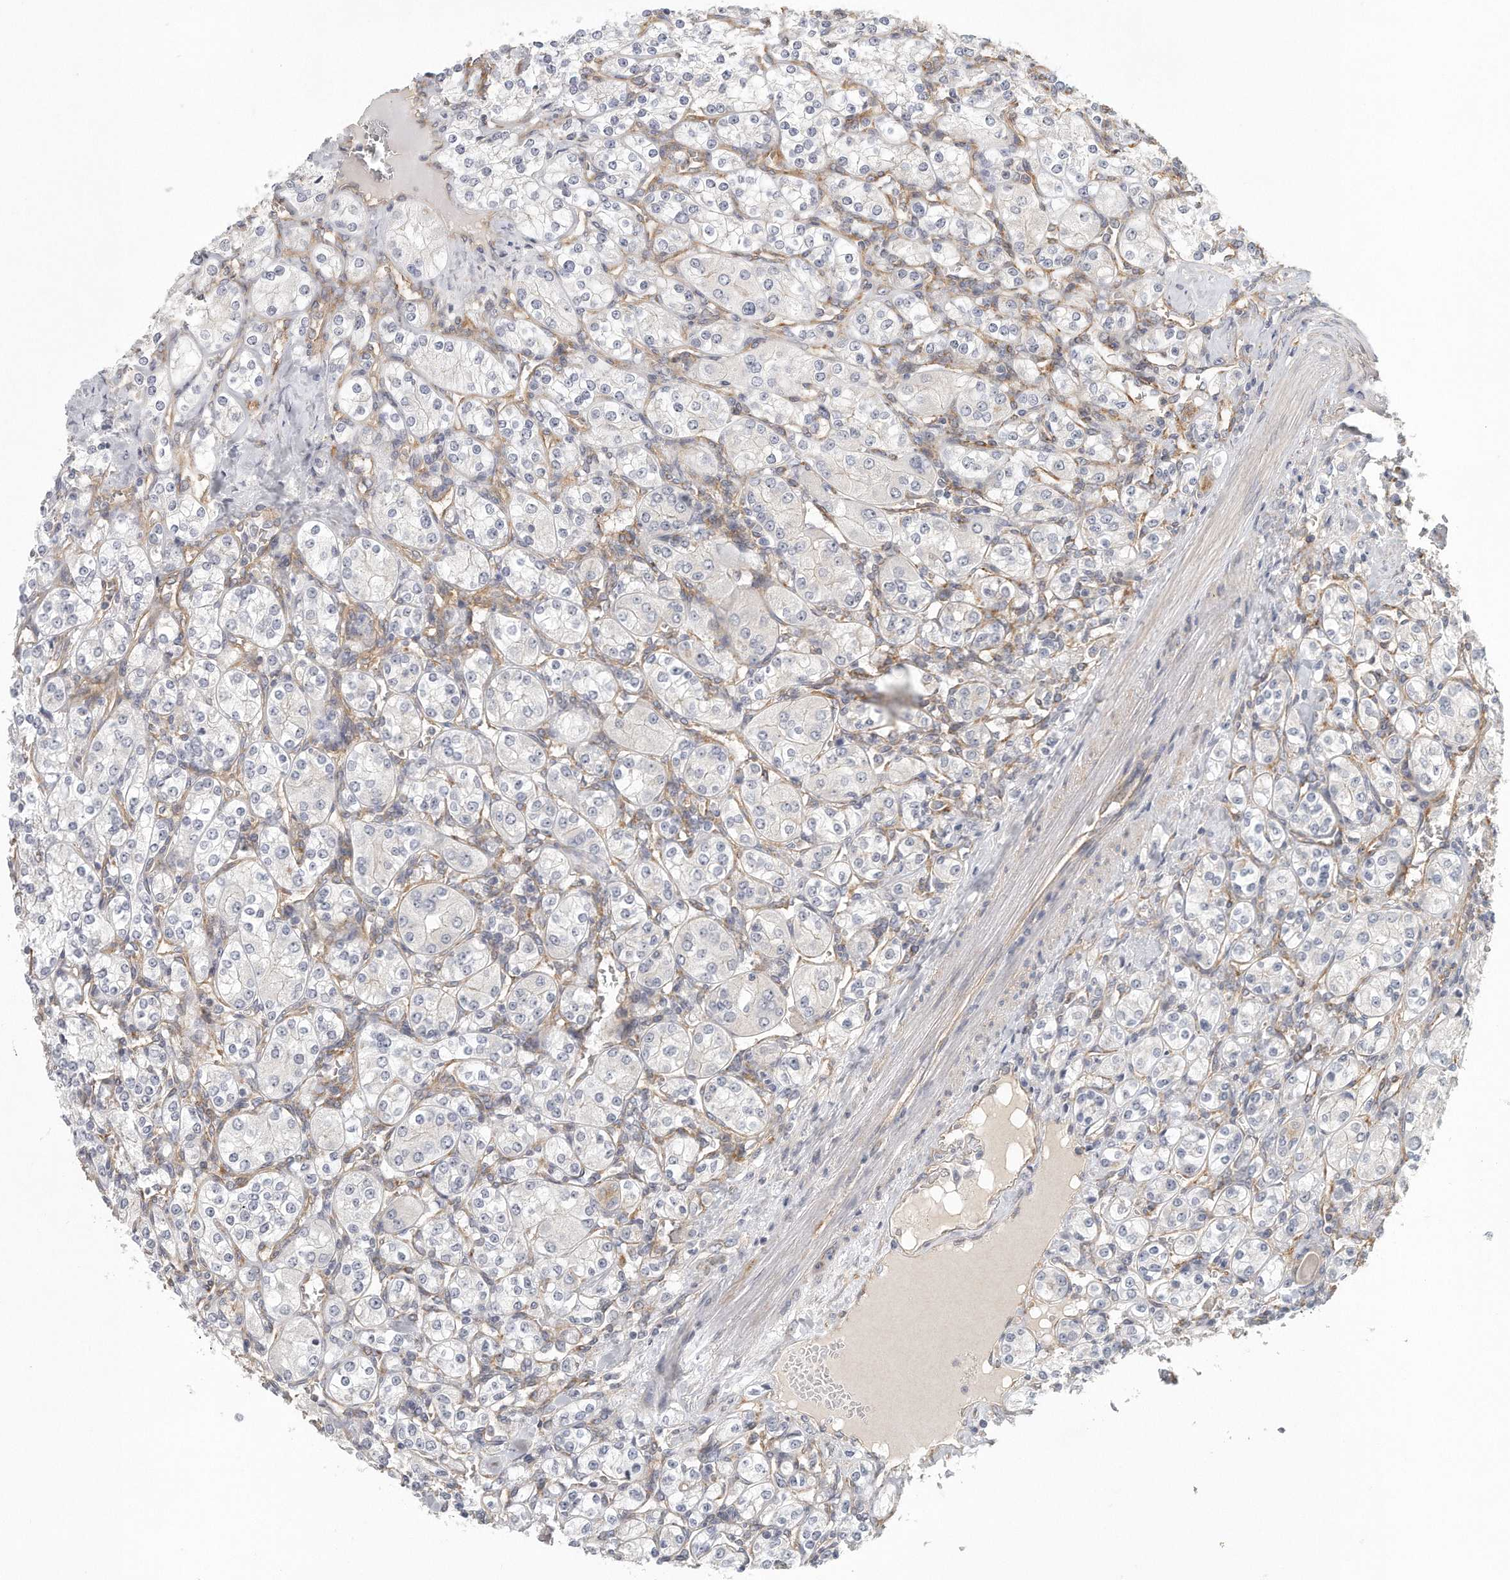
{"staining": {"intensity": "negative", "quantity": "none", "location": "none"}, "tissue": "renal cancer", "cell_type": "Tumor cells", "image_type": "cancer", "snomed": [{"axis": "morphology", "description": "Adenocarcinoma, NOS"}, {"axis": "topography", "description": "Kidney"}], "caption": "Histopathology image shows no protein staining in tumor cells of renal adenocarcinoma tissue.", "gene": "MTERF4", "patient": {"sex": "male", "age": 77}}